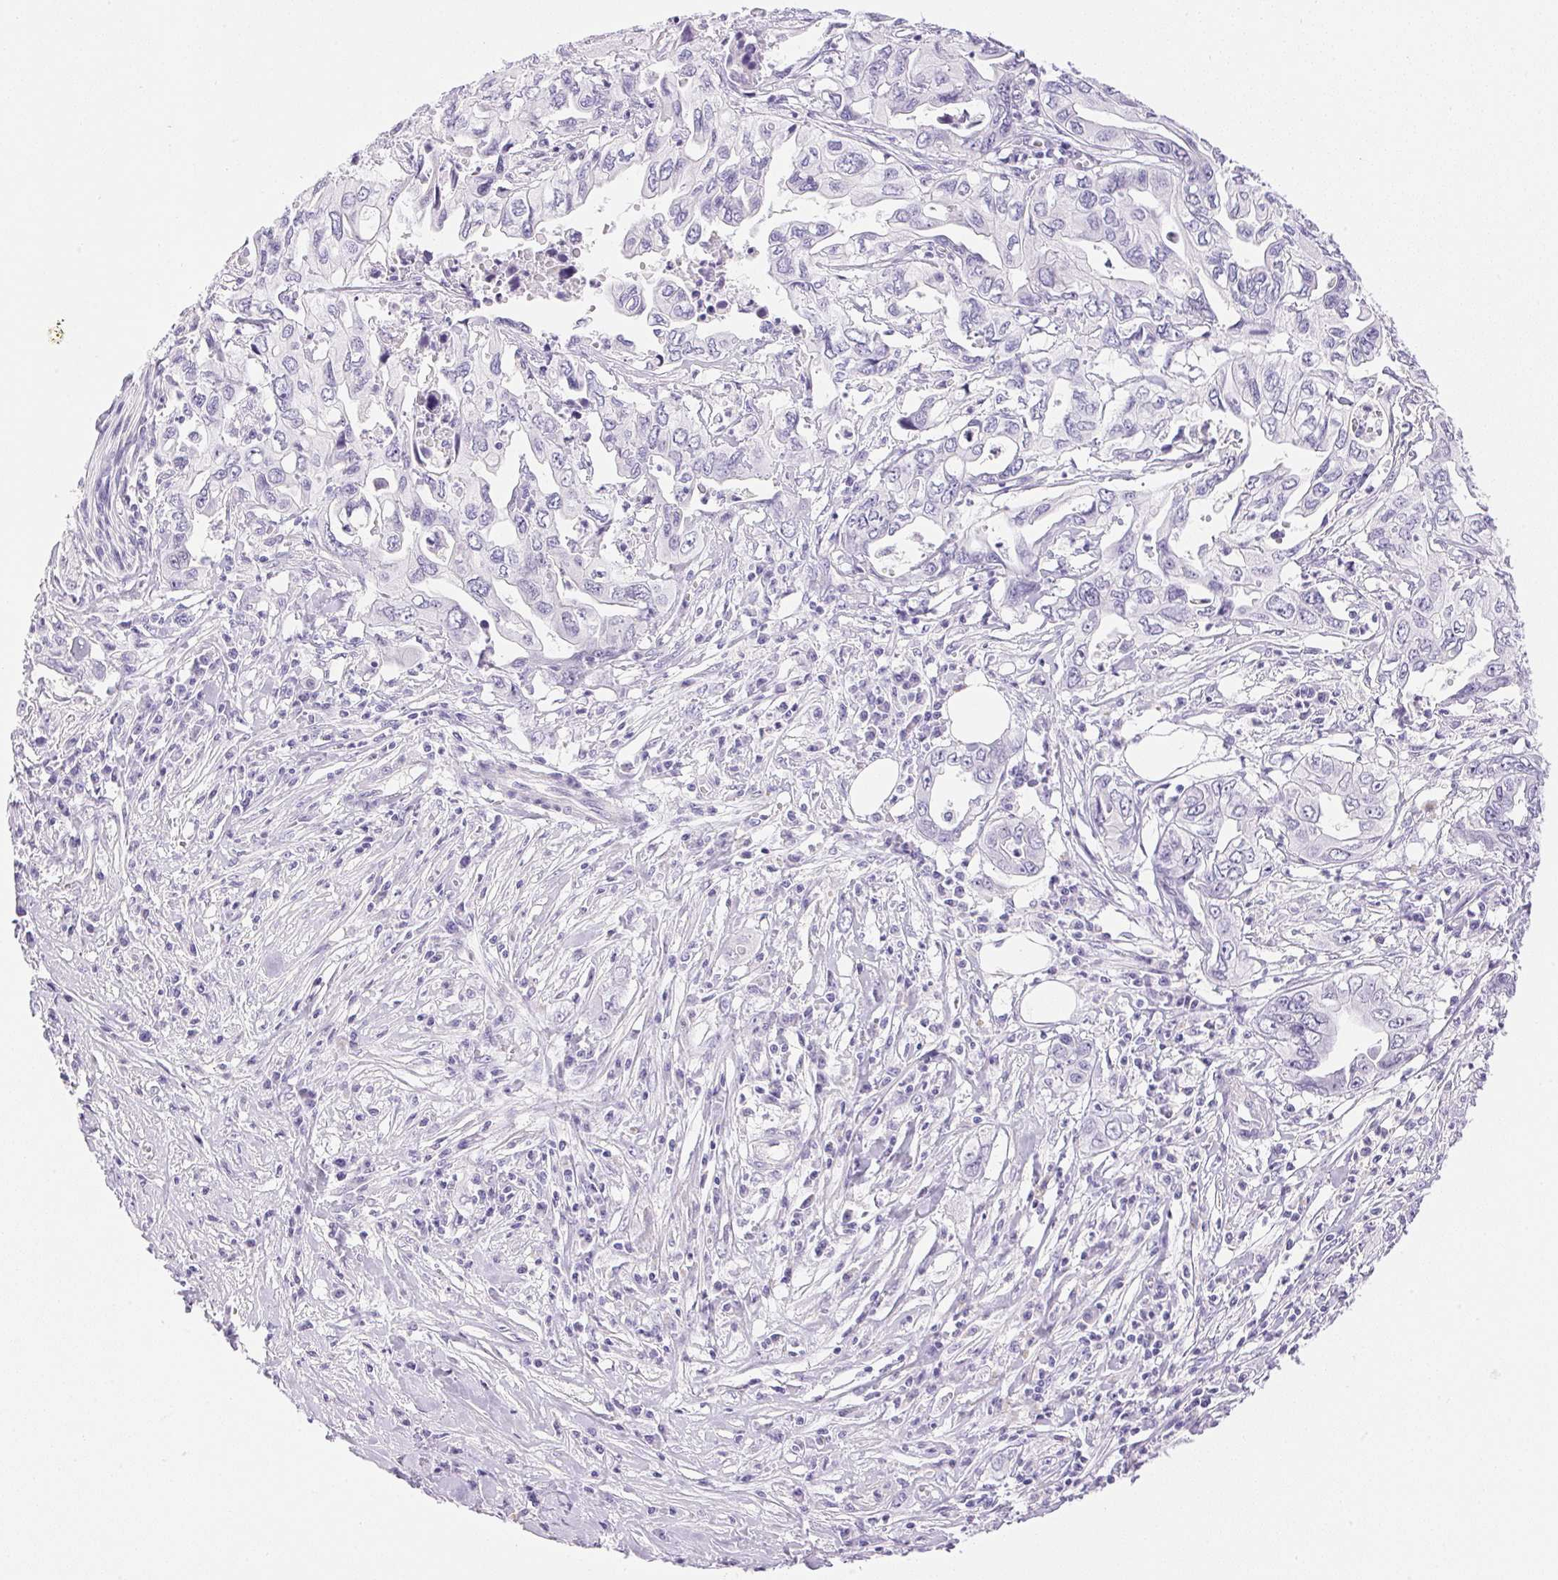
{"staining": {"intensity": "negative", "quantity": "none", "location": "none"}, "tissue": "pancreatic cancer", "cell_type": "Tumor cells", "image_type": "cancer", "snomed": [{"axis": "morphology", "description": "Adenocarcinoma, NOS"}, {"axis": "topography", "description": "Pancreas"}], "caption": "Tumor cells show no significant positivity in pancreatic cancer.", "gene": "ATP6V0A4", "patient": {"sex": "male", "age": 68}}